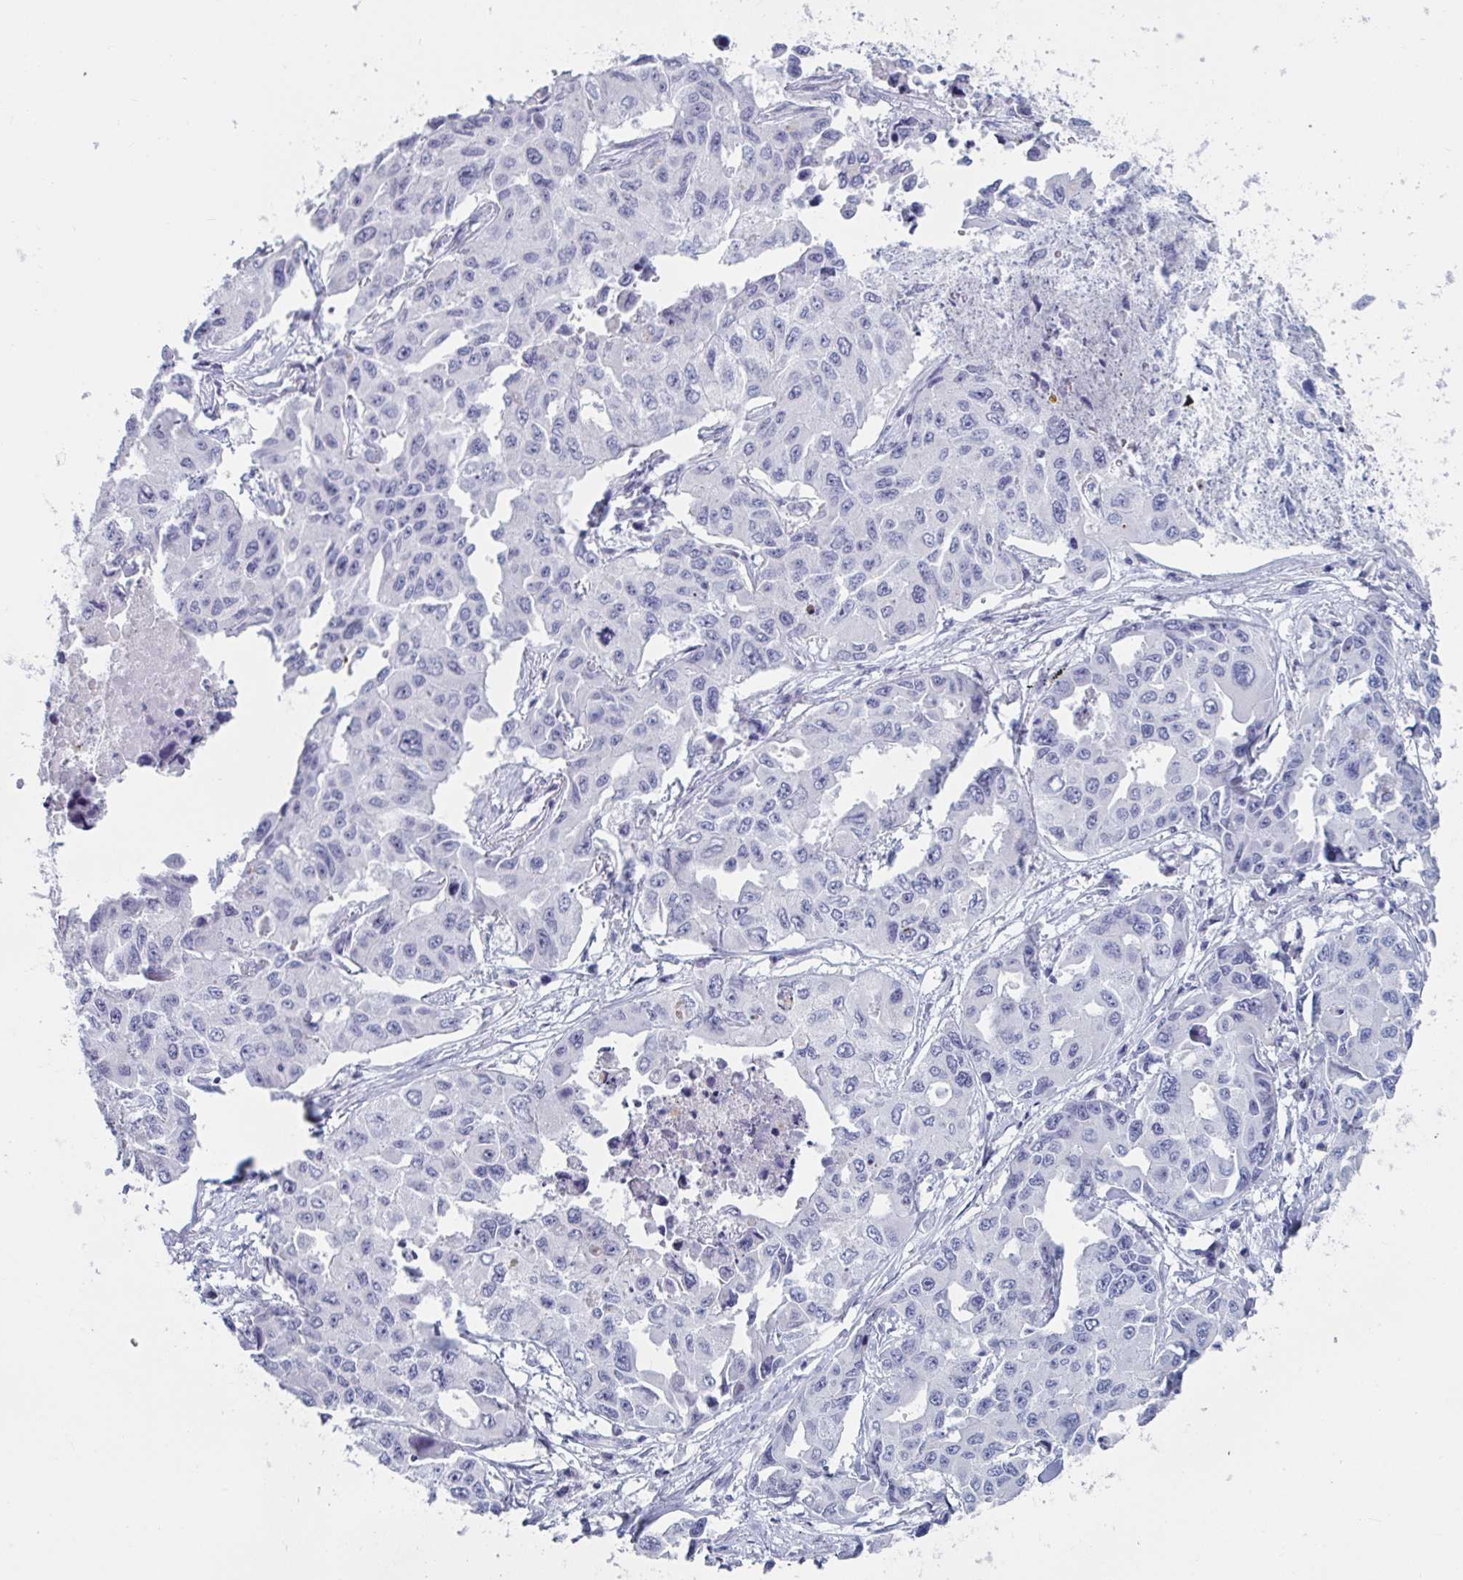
{"staining": {"intensity": "negative", "quantity": "none", "location": "none"}, "tissue": "lung cancer", "cell_type": "Tumor cells", "image_type": "cancer", "snomed": [{"axis": "morphology", "description": "Adenocarcinoma, NOS"}, {"axis": "topography", "description": "Lung"}], "caption": "A high-resolution image shows immunohistochemistry (IHC) staining of adenocarcinoma (lung), which displays no significant positivity in tumor cells.", "gene": "NDUFC2", "patient": {"sex": "male", "age": 64}}